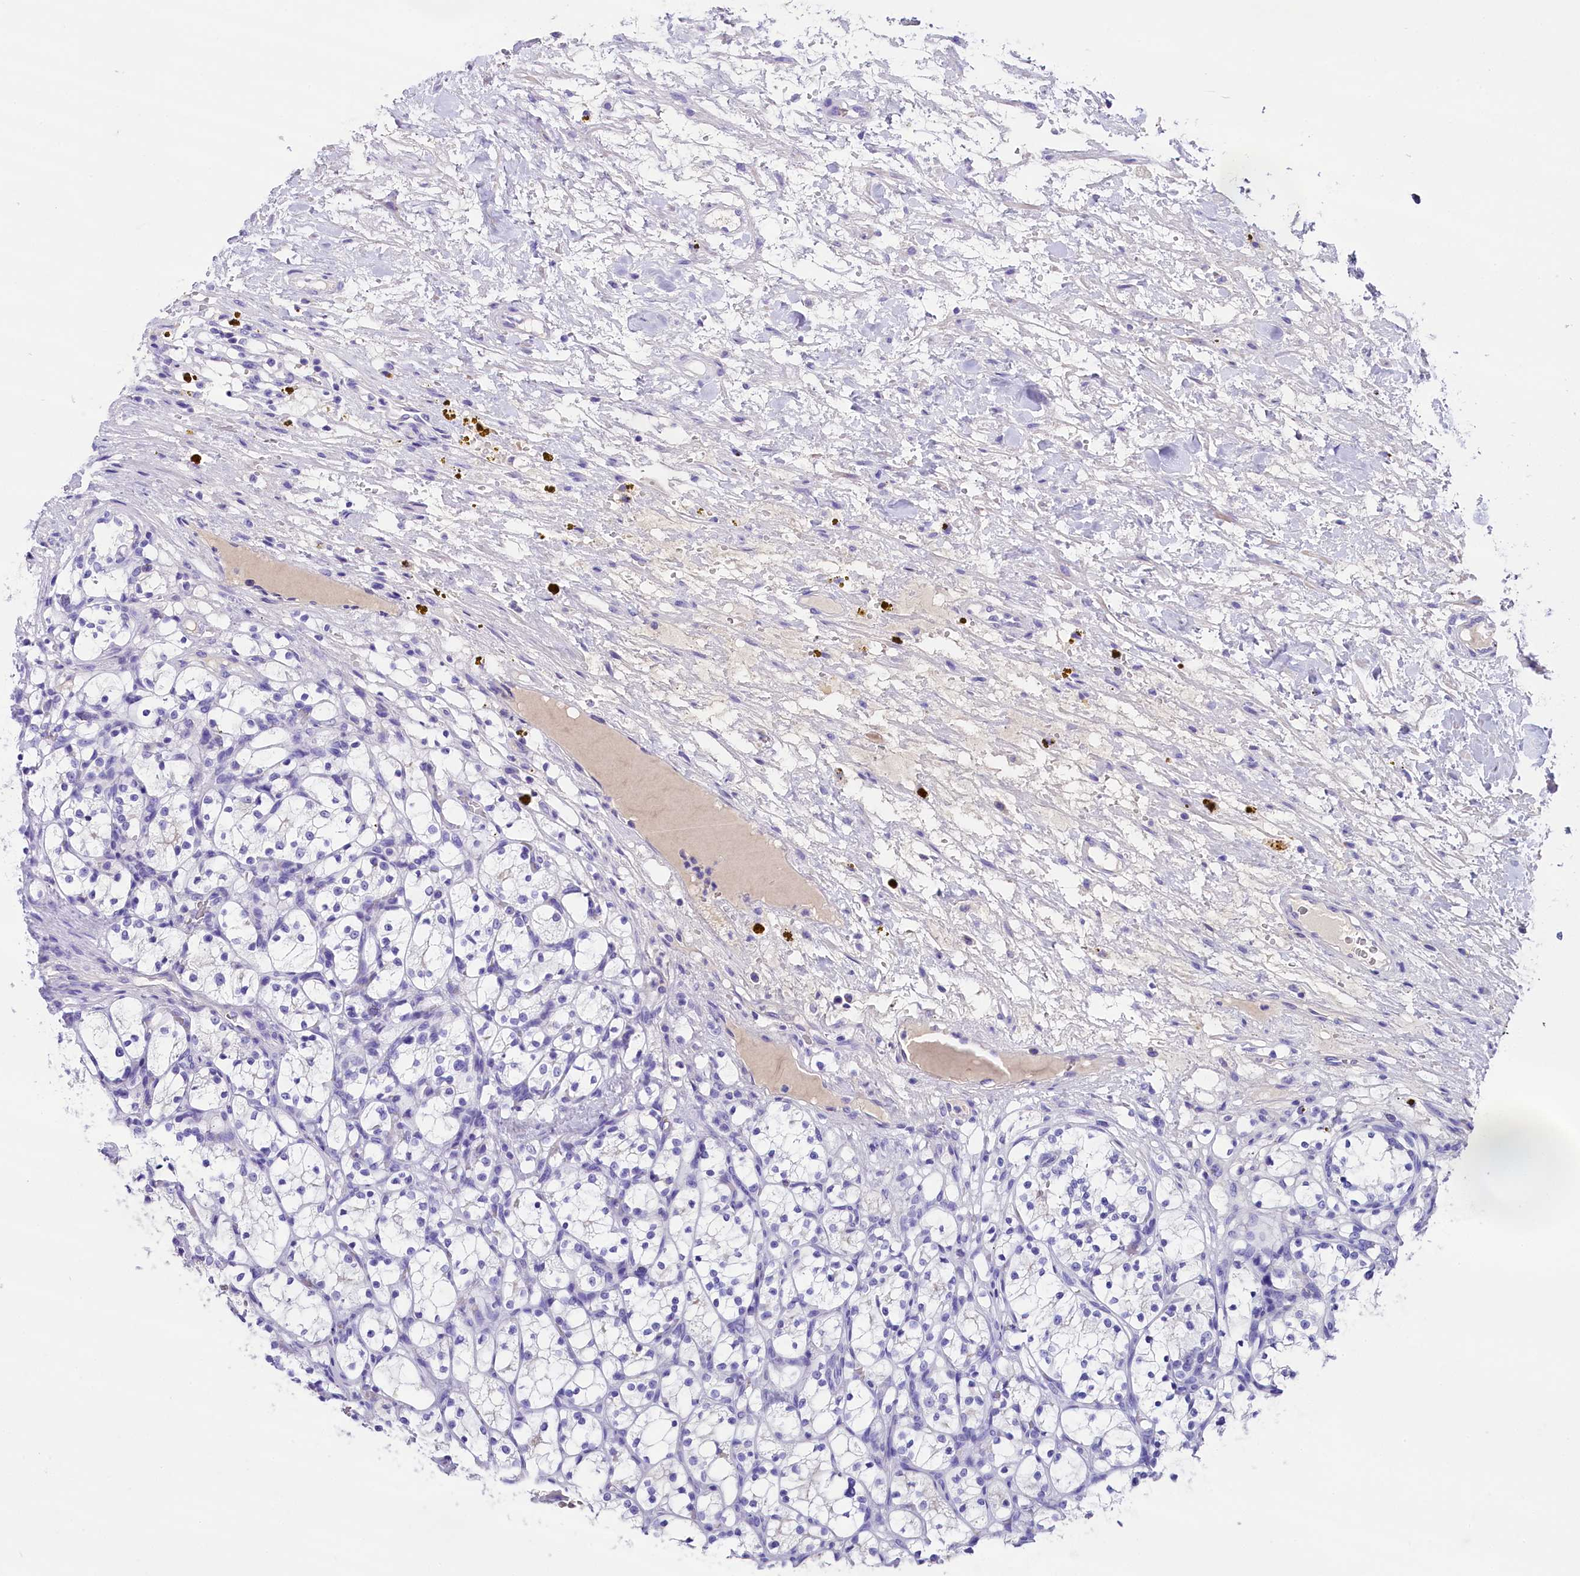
{"staining": {"intensity": "negative", "quantity": "none", "location": "none"}, "tissue": "renal cancer", "cell_type": "Tumor cells", "image_type": "cancer", "snomed": [{"axis": "morphology", "description": "Adenocarcinoma, NOS"}, {"axis": "topography", "description": "Kidney"}], "caption": "A high-resolution histopathology image shows immunohistochemistry staining of adenocarcinoma (renal), which displays no significant staining in tumor cells.", "gene": "SKIDA1", "patient": {"sex": "female", "age": 69}}